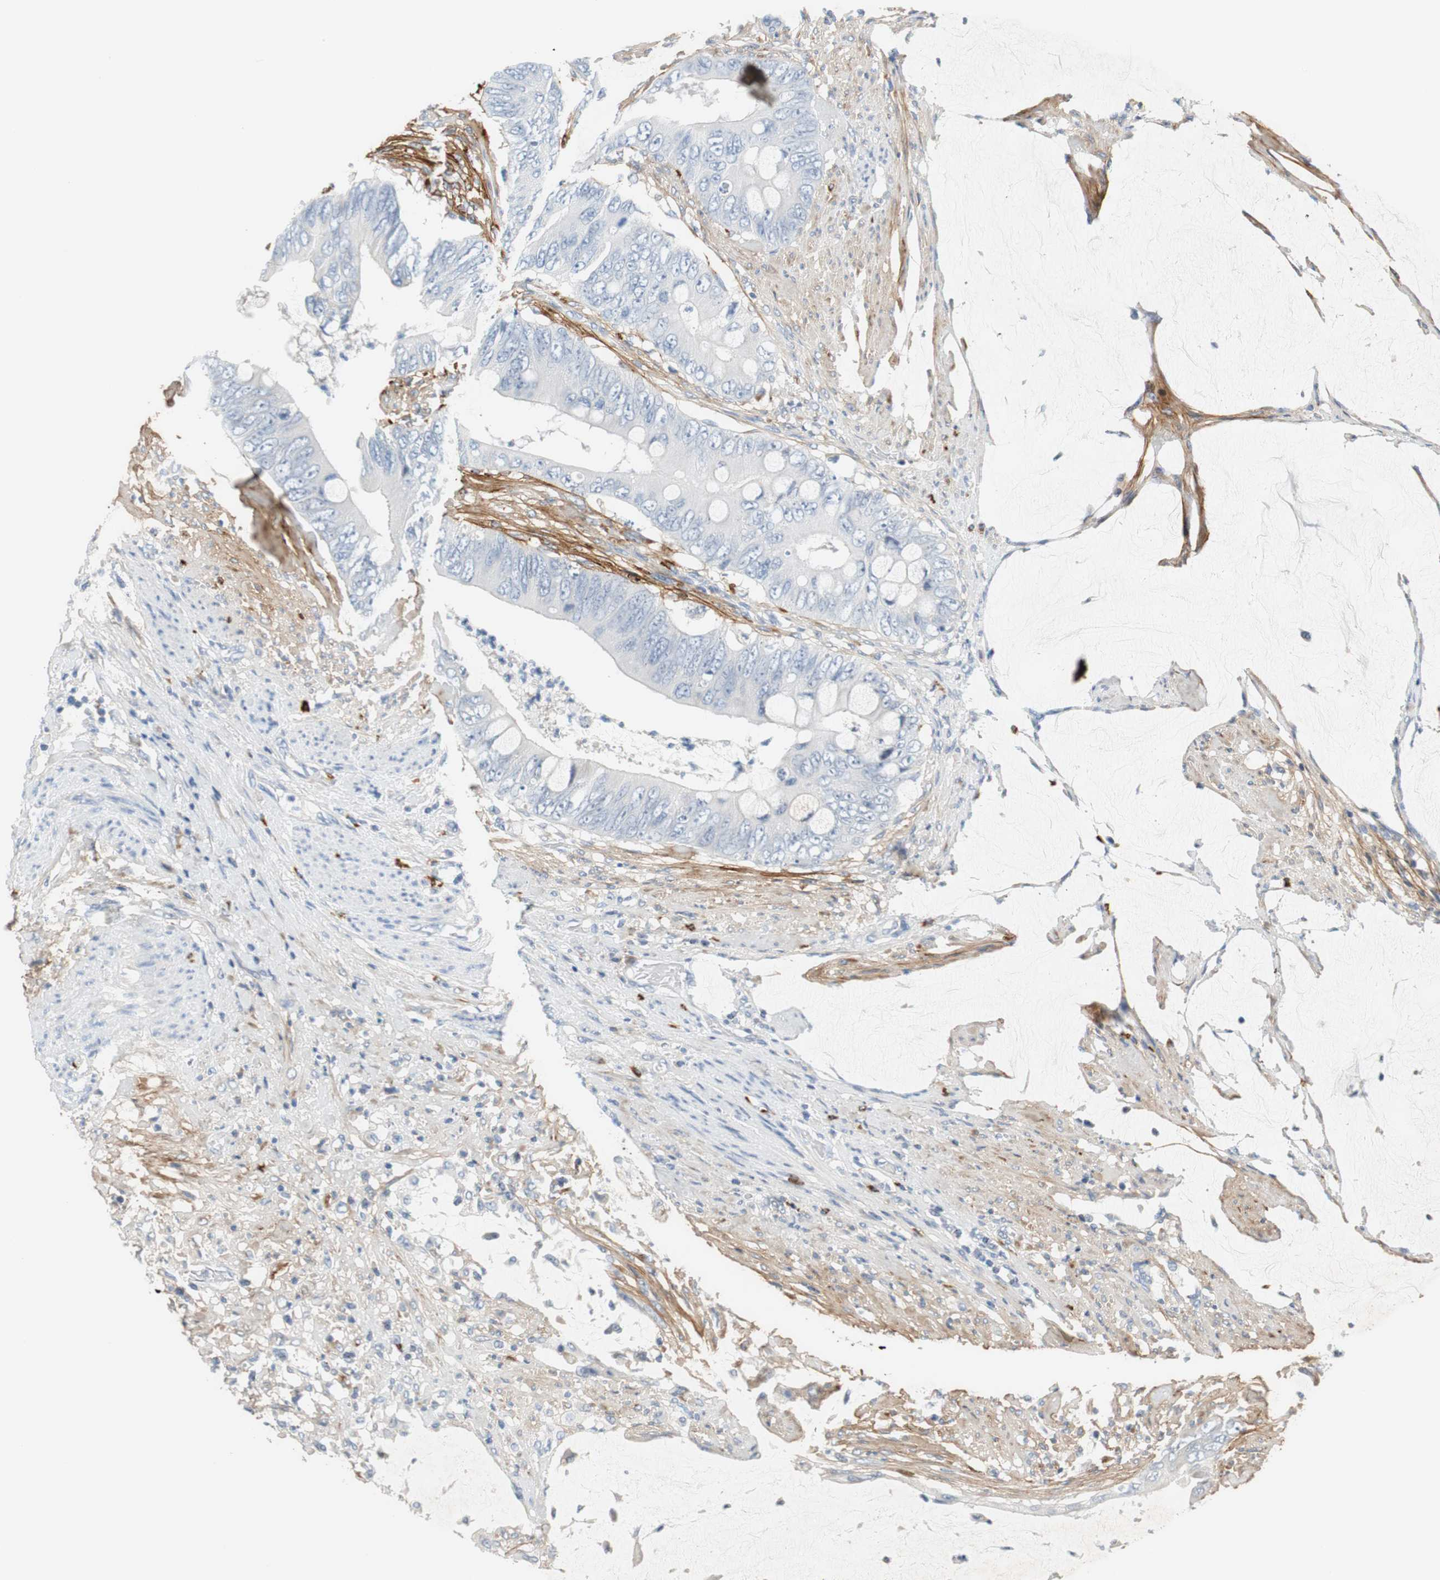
{"staining": {"intensity": "negative", "quantity": "none", "location": "none"}, "tissue": "colorectal cancer", "cell_type": "Tumor cells", "image_type": "cancer", "snomed": [{"axis": "morphology", "description": "Adenocarcinoma, NOS"}, {"axis": "topography", "description": "Rectum"}], "caption": "Tumor cells are negative for brown protein staining in colorectal cancer (adenocarcinoma).", "gene": "COL12A1", "patient": {"sex": "female", "age": 77}}